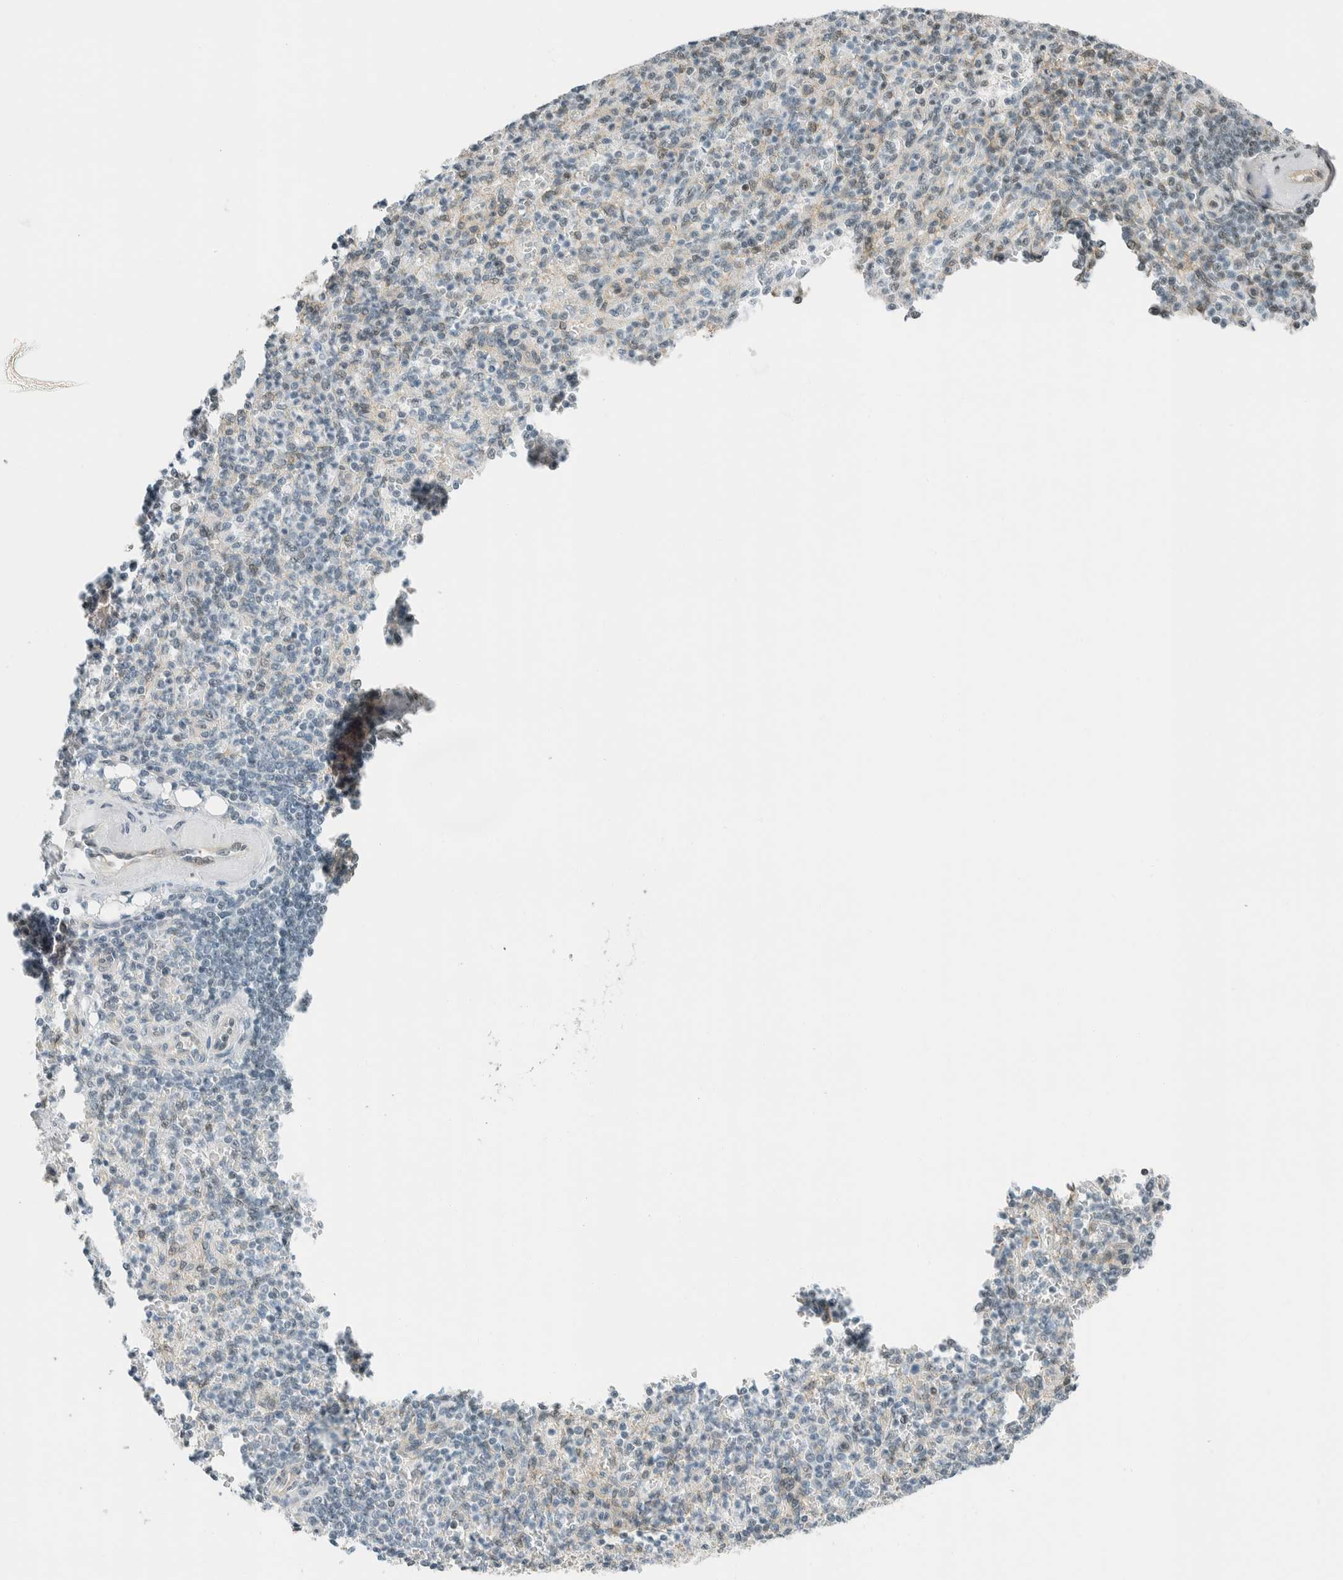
{"staining": {"intensity": "negative", "quantity": "none", "location": "none"}, "tissue": "spleen", "cell_type": "Cells in red pulp", "image_type": "normal", "snomed": [{"axis": "morphology", "description": "Normal tissue, NOS"}, {"axis": "topography", "description": "Spleen"}], "caption": "Immunohistochemistry photomicrograph of unremarkable spleen: human spleen stained with DAB (3,3'-diaminobenzidine) exhibits no significant protein staining in cells in red pulp.", "gene": "NIBAN2", "patient": {"sex": "female", "age": 74}}